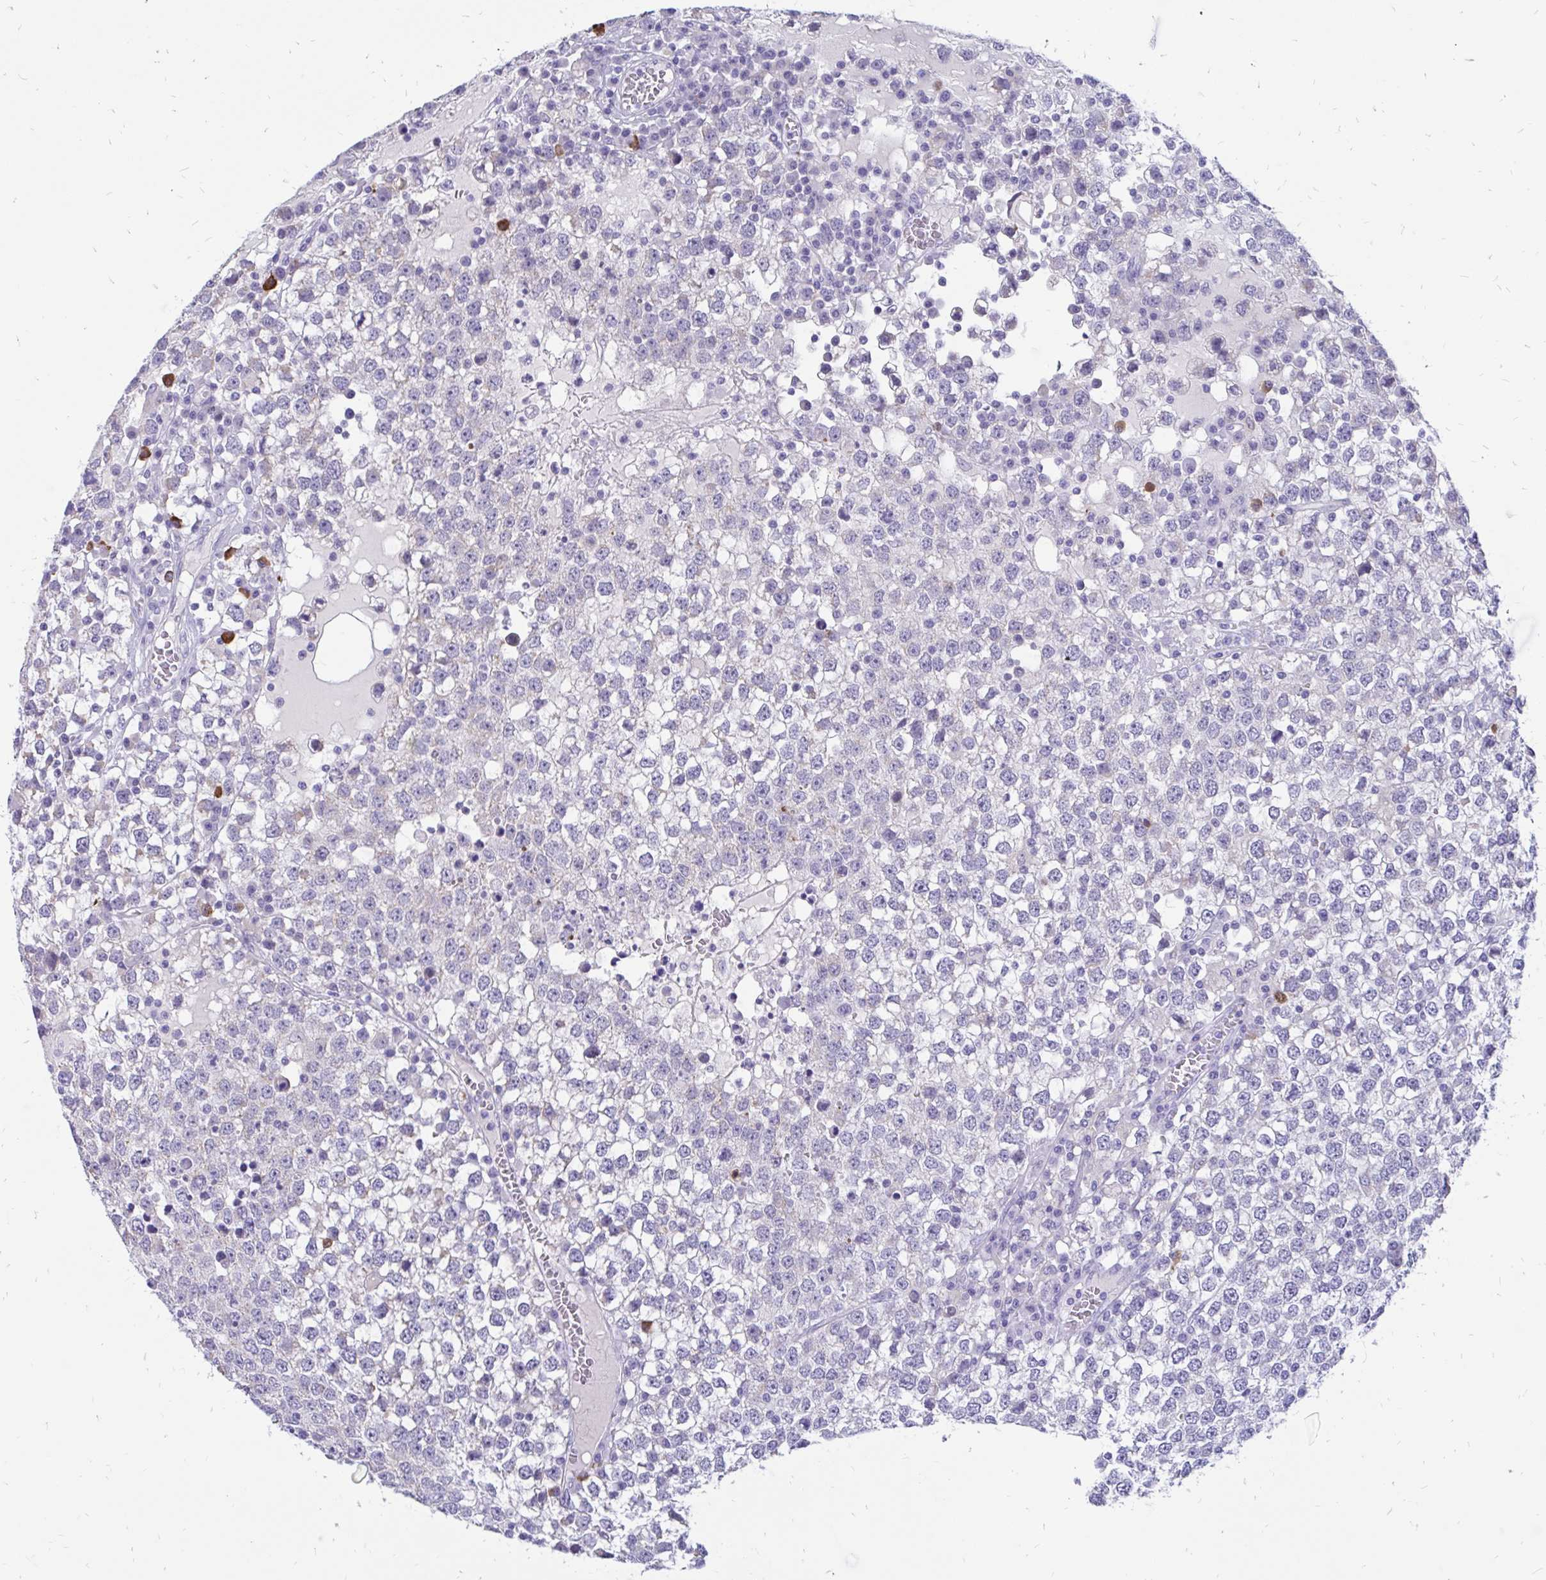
{"staining": {"intensity": "negative", "quantity": "none", "location": "none"}, "tissue": "testis cancer", "cell_type": "Tumor cells", "image_type": "cancer", "snomed": [{"axis": "morphology", "description": "Seminoma, NOS"}, {"axis": "topography", "description": "Testis"}], "caption": "Testis cancer (seminoma) was stained to show a protein in brown. There is no significant expression in tumor cells.", "gene": "IGSF5", "patient": {"sex": "male", "age": 65}}